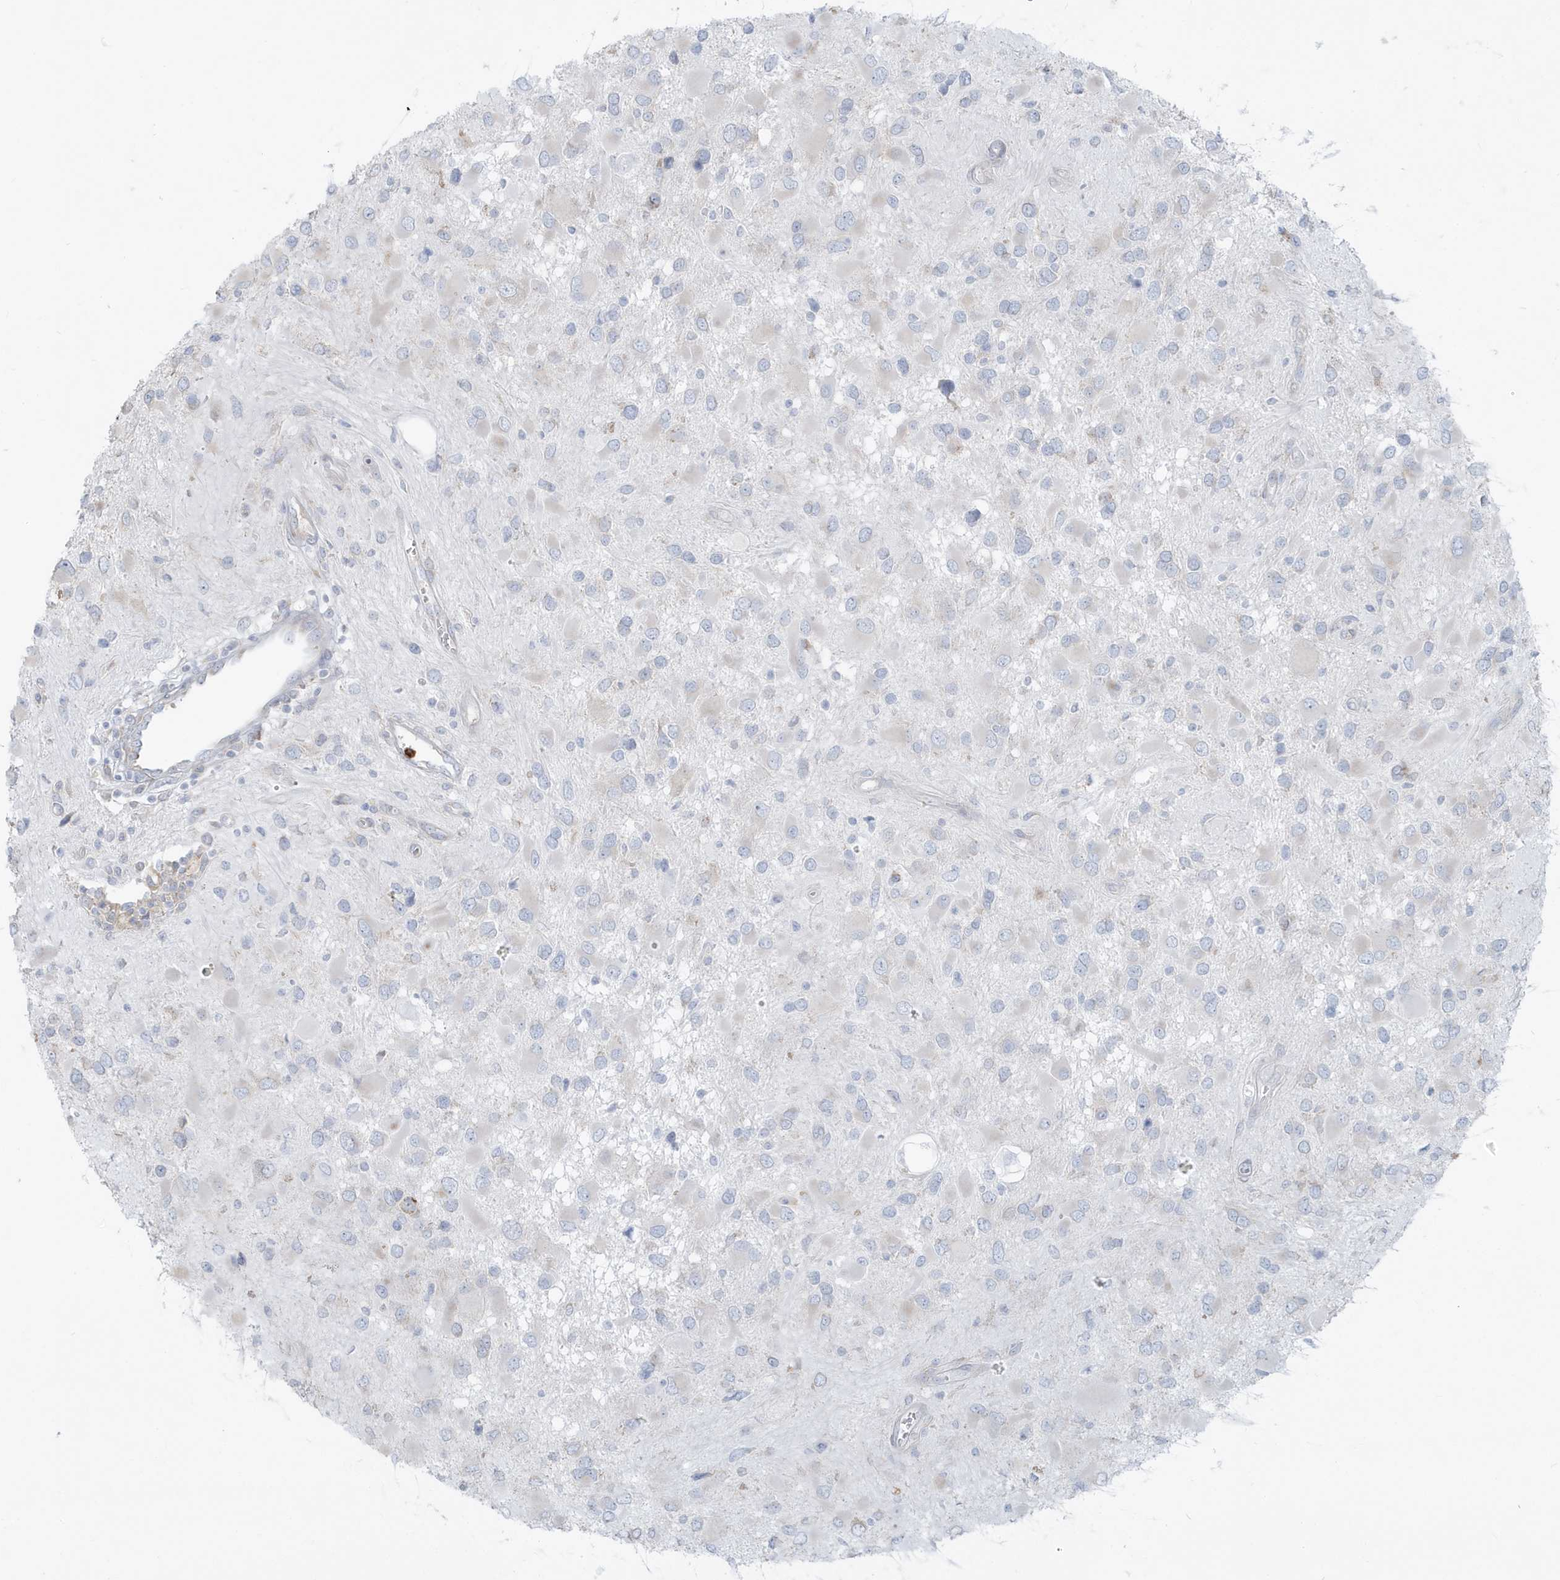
{"staining": {"intensity": "negative", "quantity": "none", "location": "none"}, "tissue": "glioma", "cell_type": "Tumor cells", "image_type": "cancer", "snomed": [{"axis": "morphology", "description": "Glioma, malignant, High grade"}, {"axis": "topography", "description": "Brain"}], "caption": "The image exhibits no significant positivity in tumor cells of malignant glioma (high-grade). (DAB immunohistochemistry visualized using brightfield microscopy, high magnification).", "gene": "CCNJ", "patient": {"sex": "male", "age": 53}}